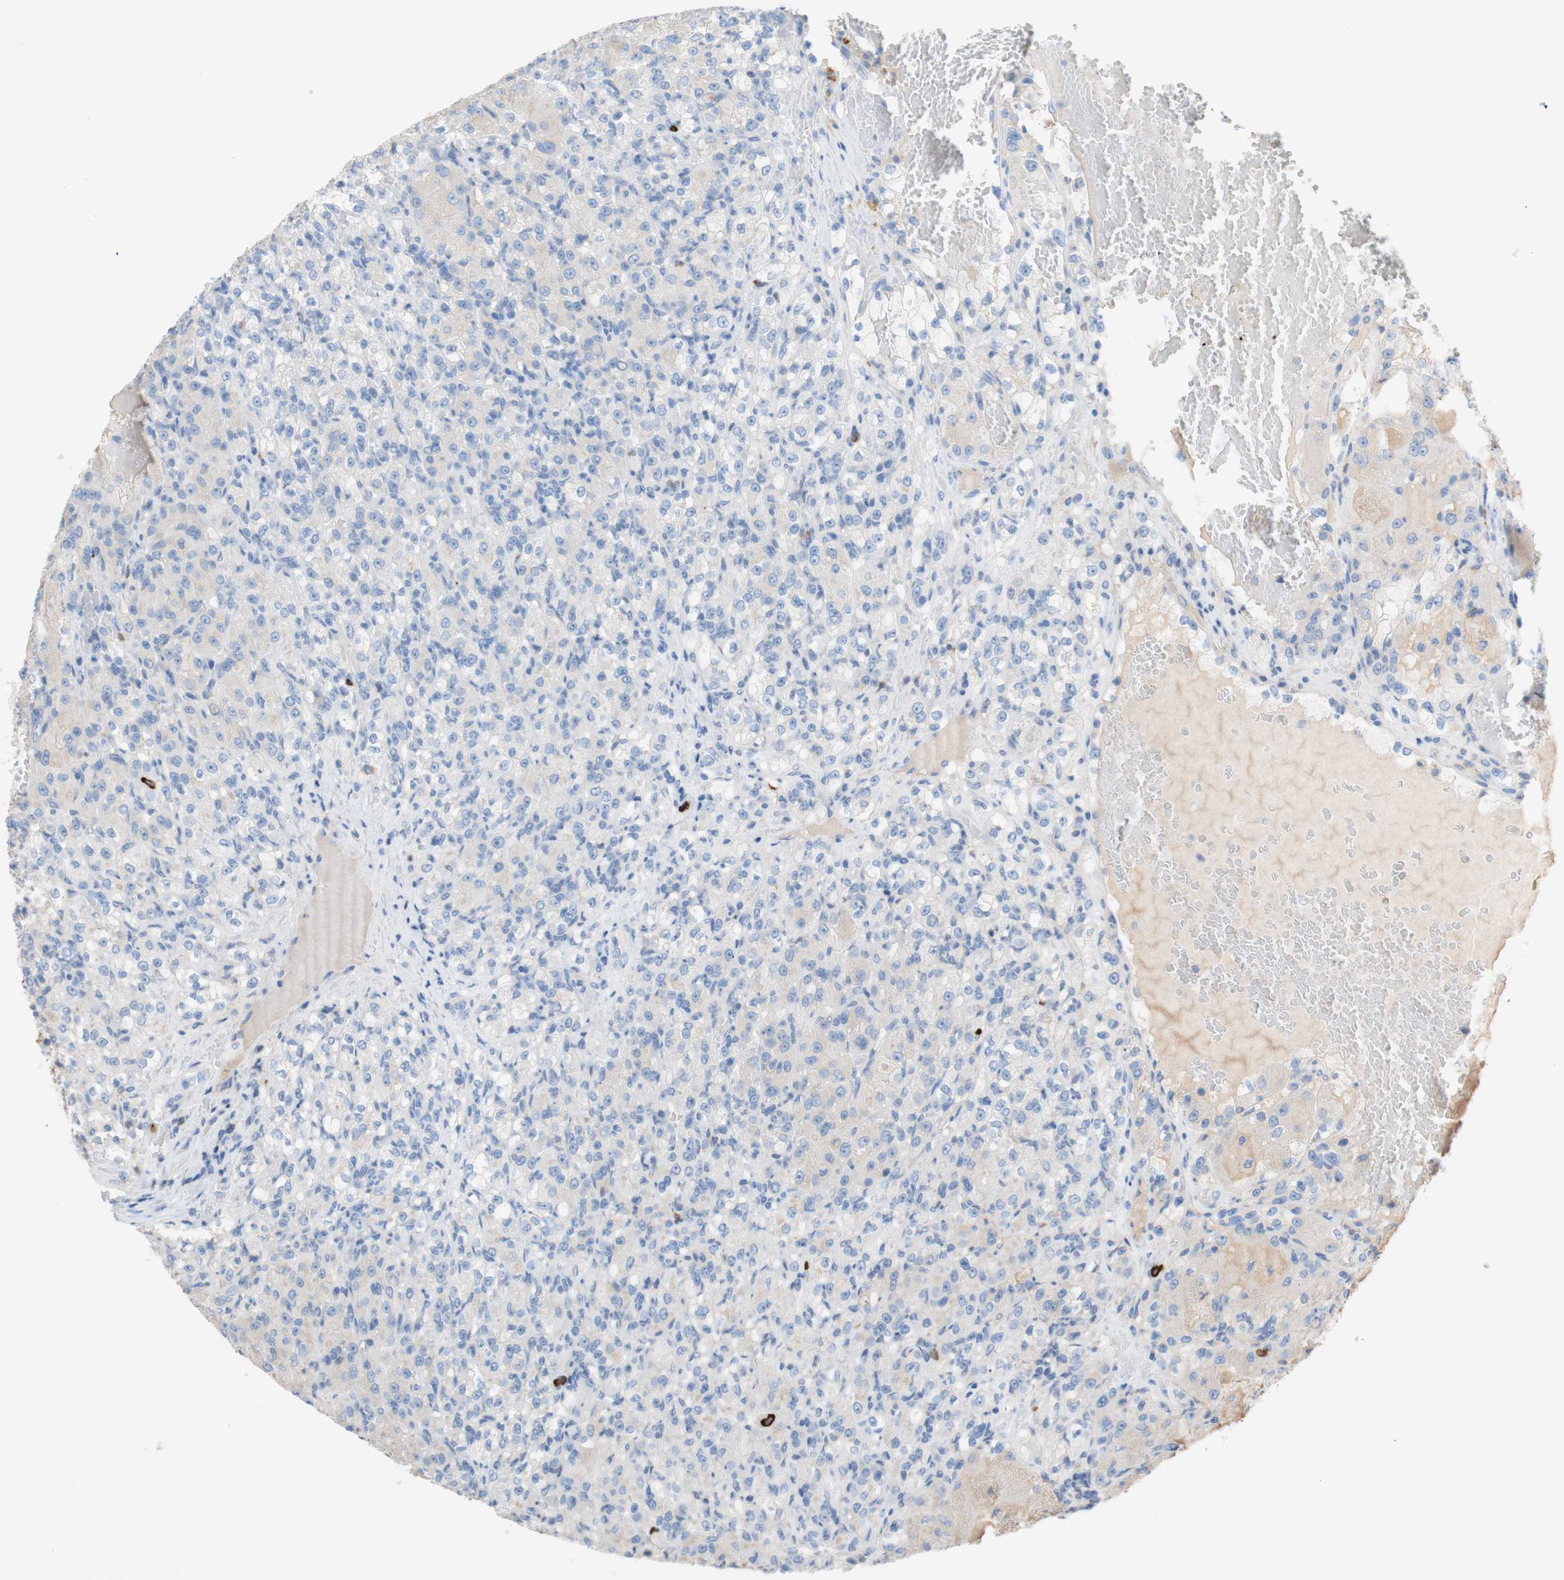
{"staining": {"intensity": "negative", "quantity": "none", "location": "none"}, "tissue": "renal cancer", "cell_type": "Tumor cells", "image_type": "cancer", "snomed": [{"axis": "morphology", "description": "Adenocarcinoma, NOS"}, {"axis": "topography", "description": "Kidney"}], "caption": "Immunohistochemistry (IHC) image of neoplastic tissue: renal cancer stained with DAB displays no significant protein staining in tumor cells. (Stains: DAB IHC with hematoxylin counter stain, Microscopy: brightfield microscopy at high magnification).", "gene": "PACSIN1", "patient": {"sex": "male", "age": 61}}